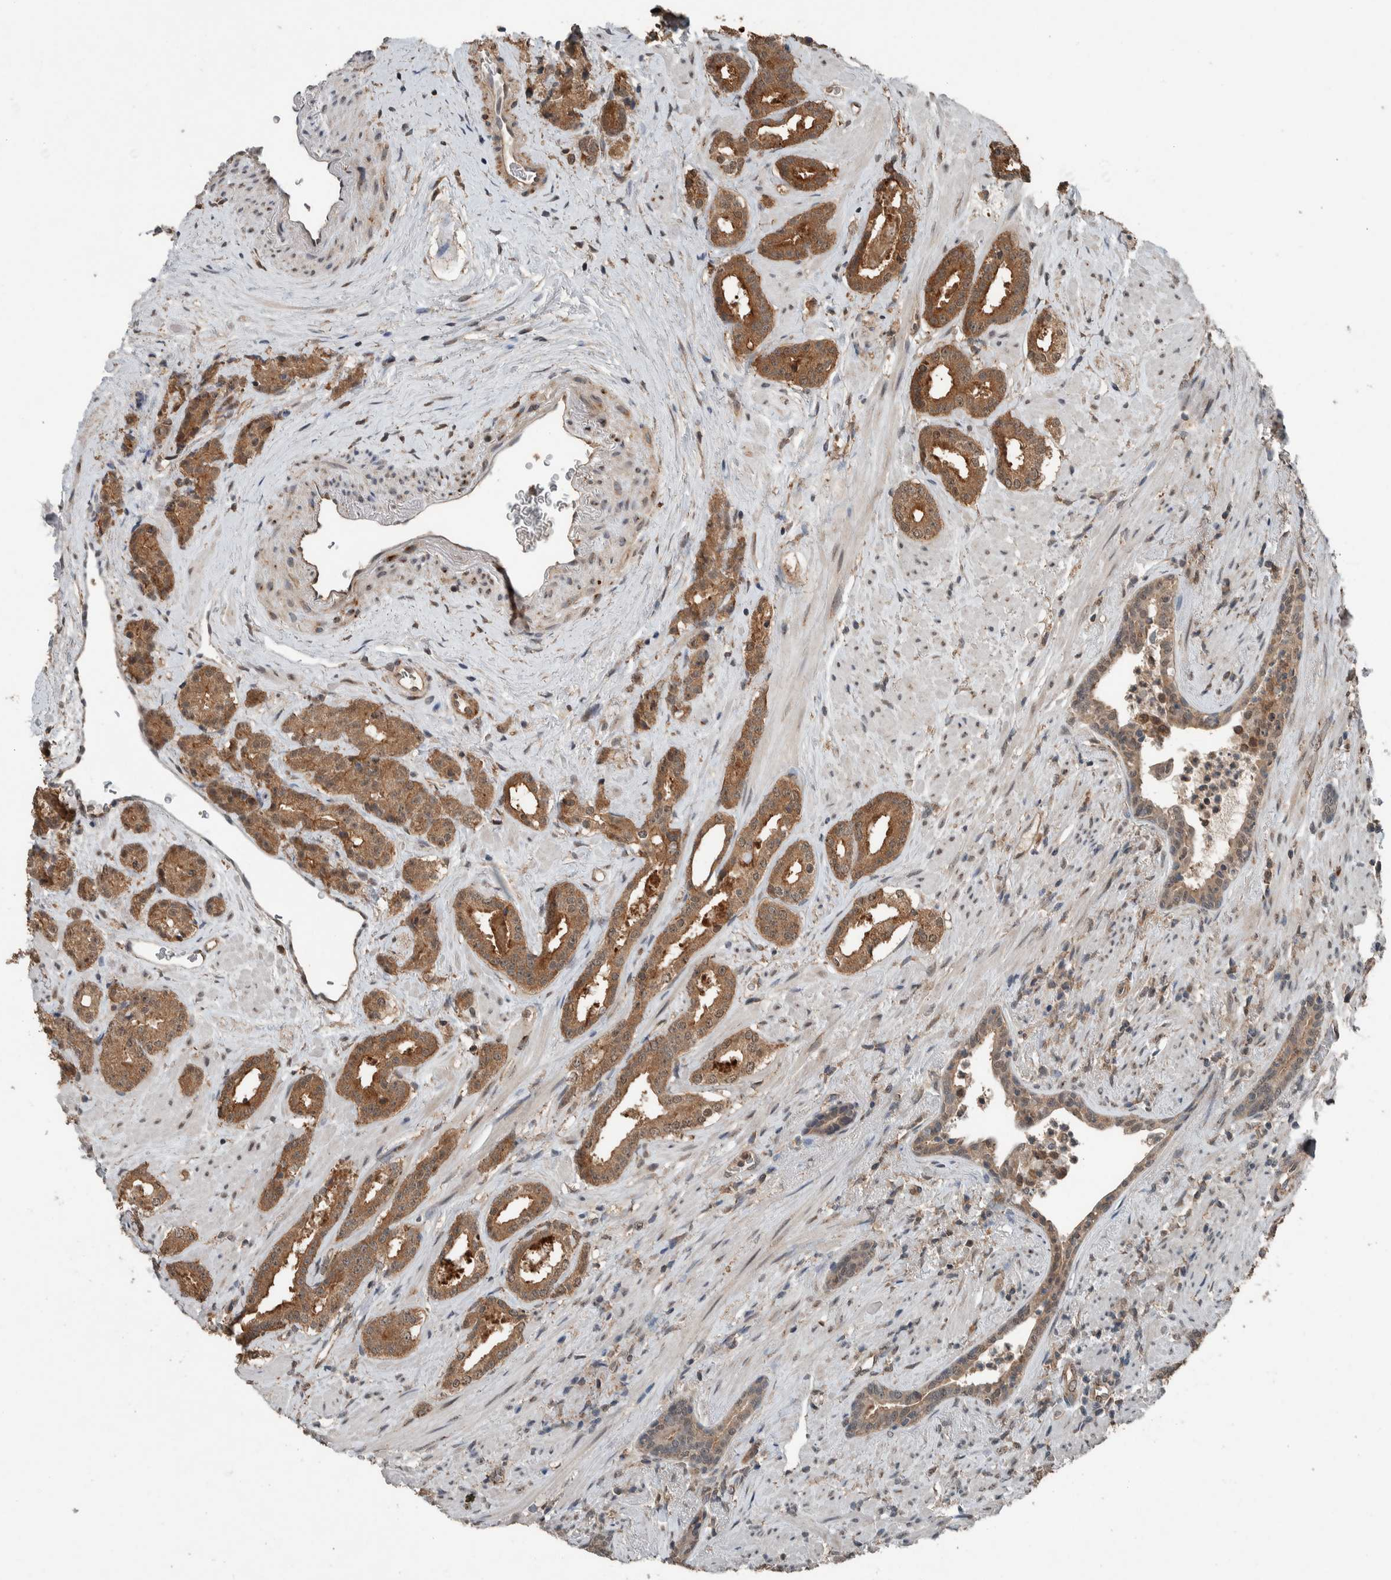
{"staining": {"intensity": "moderate", "quantity": ">75%", "location": "cytoplasmic/membranous"}, "tissue": "prostate cancer", "cell_type": "Tumor cells", "image_type": "cancer", "snomed": [{"axis": "morphology", "description": "Adenocarcinoma, High grade"}, {"axis": "topography", "description": "Prostate"}], "caption": "Immunohistochemistry of prostate cancer shows medium levels of moderate cytoplasmic/membranous staining in about >75% of tumor cells.", "gene": "MYO1E", "patient": {"sex": "male", "age": 71}}